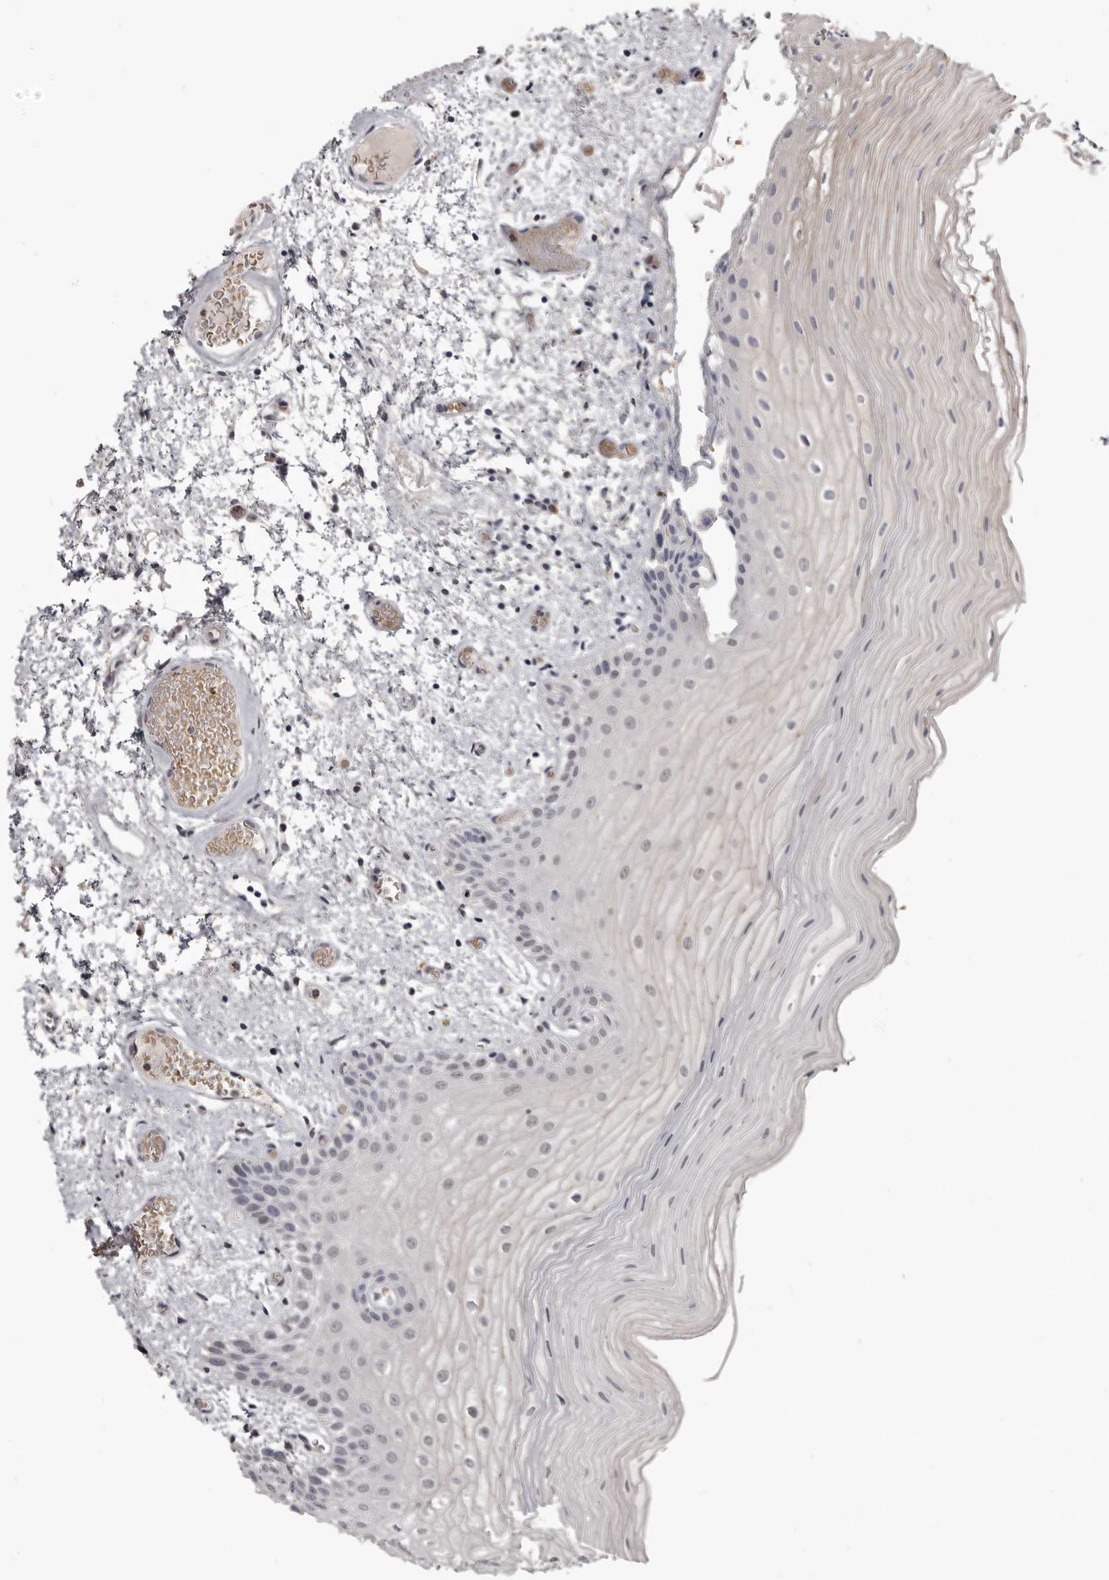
{"staining": {"intensity": "negative", "quantity": "none", "location": "none"}, "tissue": "oral mucosa", "cell_type": "Squamous epithelial cells", "image_type": "normal", "snomed": [{"axis": "morphology", "description": "Normal tissue, NOS"}, {"axis": "topography", "description": "Oral tissue"}], "caption": "This micrograph is of unremarkable oral mucosa stained with immunohistochemistry (IHC) to label a protein in brown with the nuclei are counter-stained blue. There is no expression in squamous epithelial cells.", "gene": "CGN", "patient": {"sex": "male", "age": 52}}